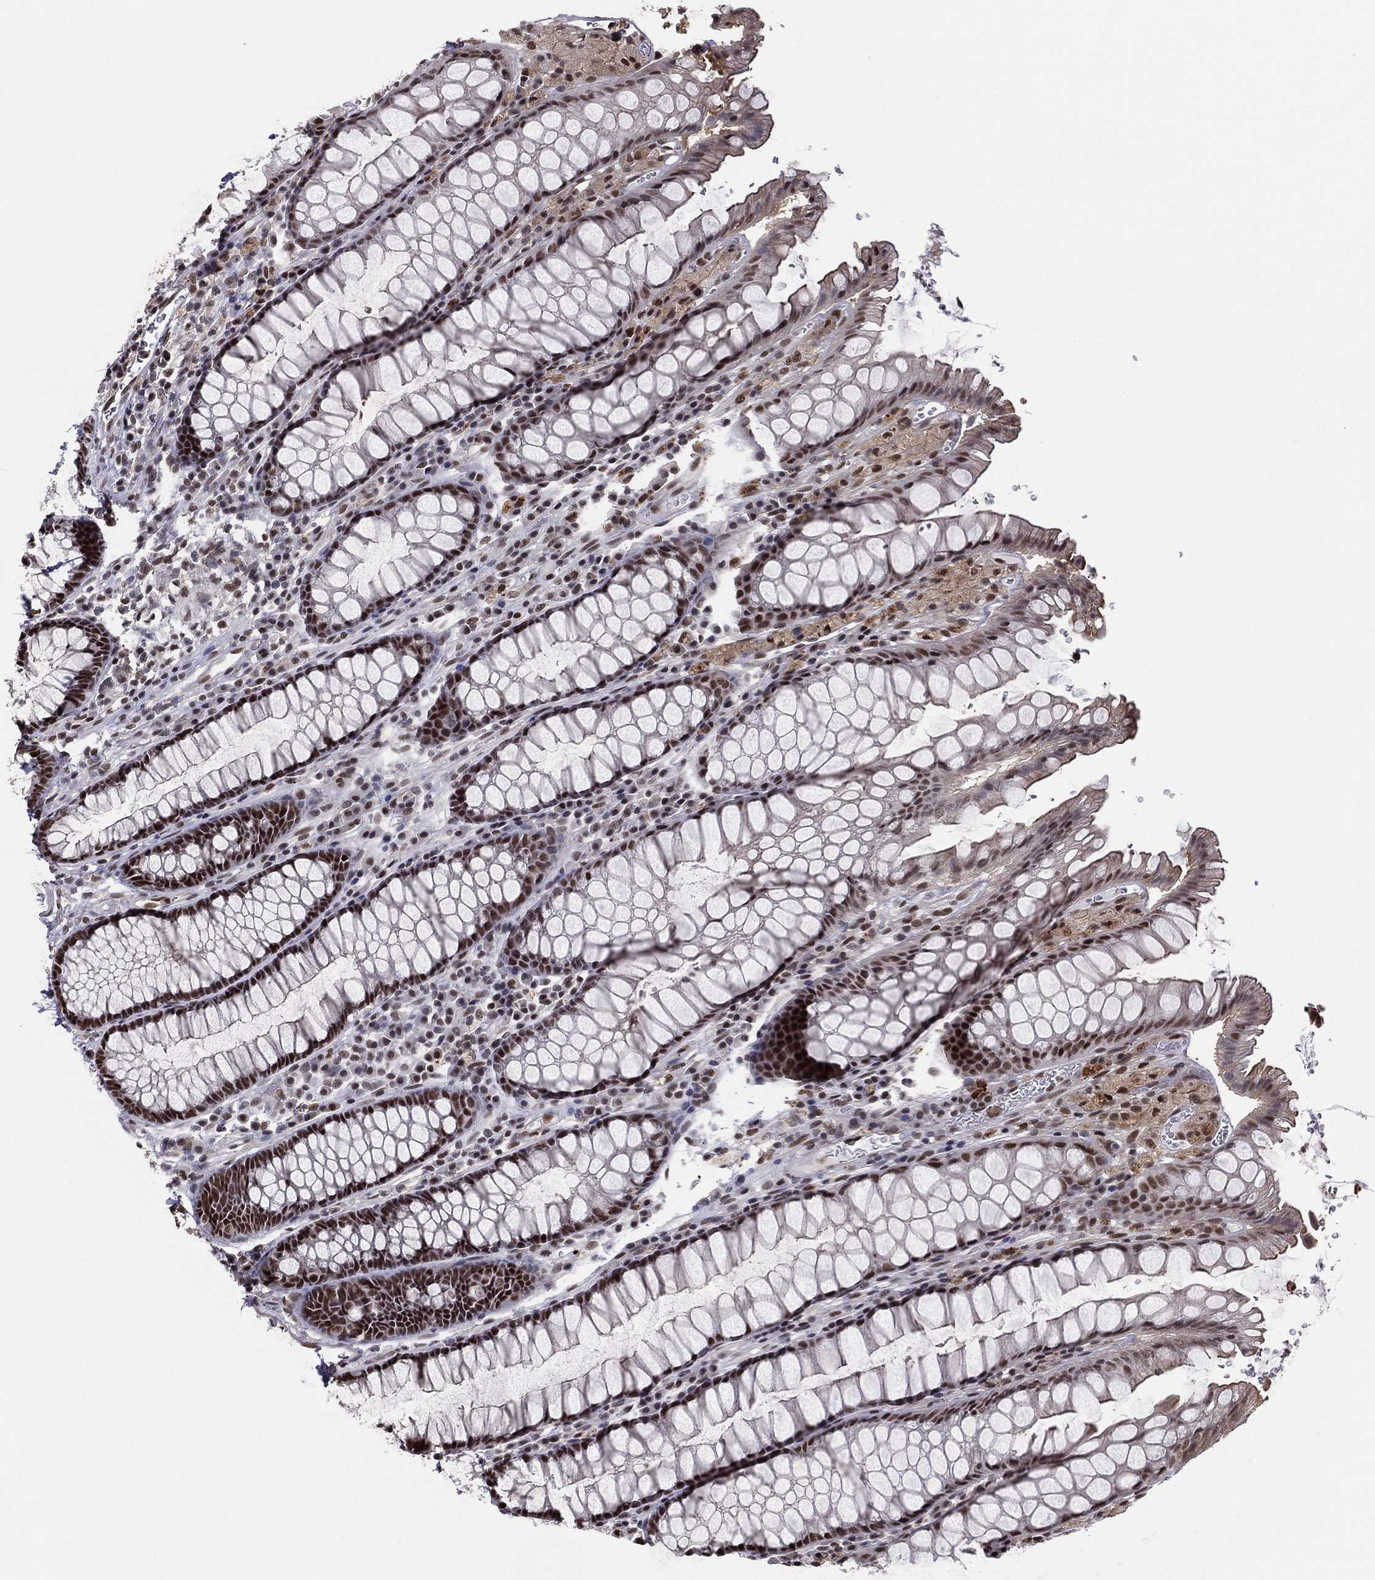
{"staining": {"intensity": "strong", "quantity": "25%-75%", "location": "nuclear"}, "tissue": "rectum", "cell_type": "Glandular cells", "image_type": "normal", "snomed": [{"axis": "morphology", "description": "Normal tissue, NOS"}, {"axis": "topography", "description": "Rectum"}], "caption": "The histopathology image reveals immunohistochemical staining of benign rectum. There is strong nuclear staining is appreciated in about 25%-75% of glandular cells. Using DAB (3,3'-diaminobenzidine) (brown) and hematoxylin (blue) stains, captured at high magnification using brightfield microscopy.", "gene": "GPALPP1", "patient": {"sex": "female", "age": 68}}